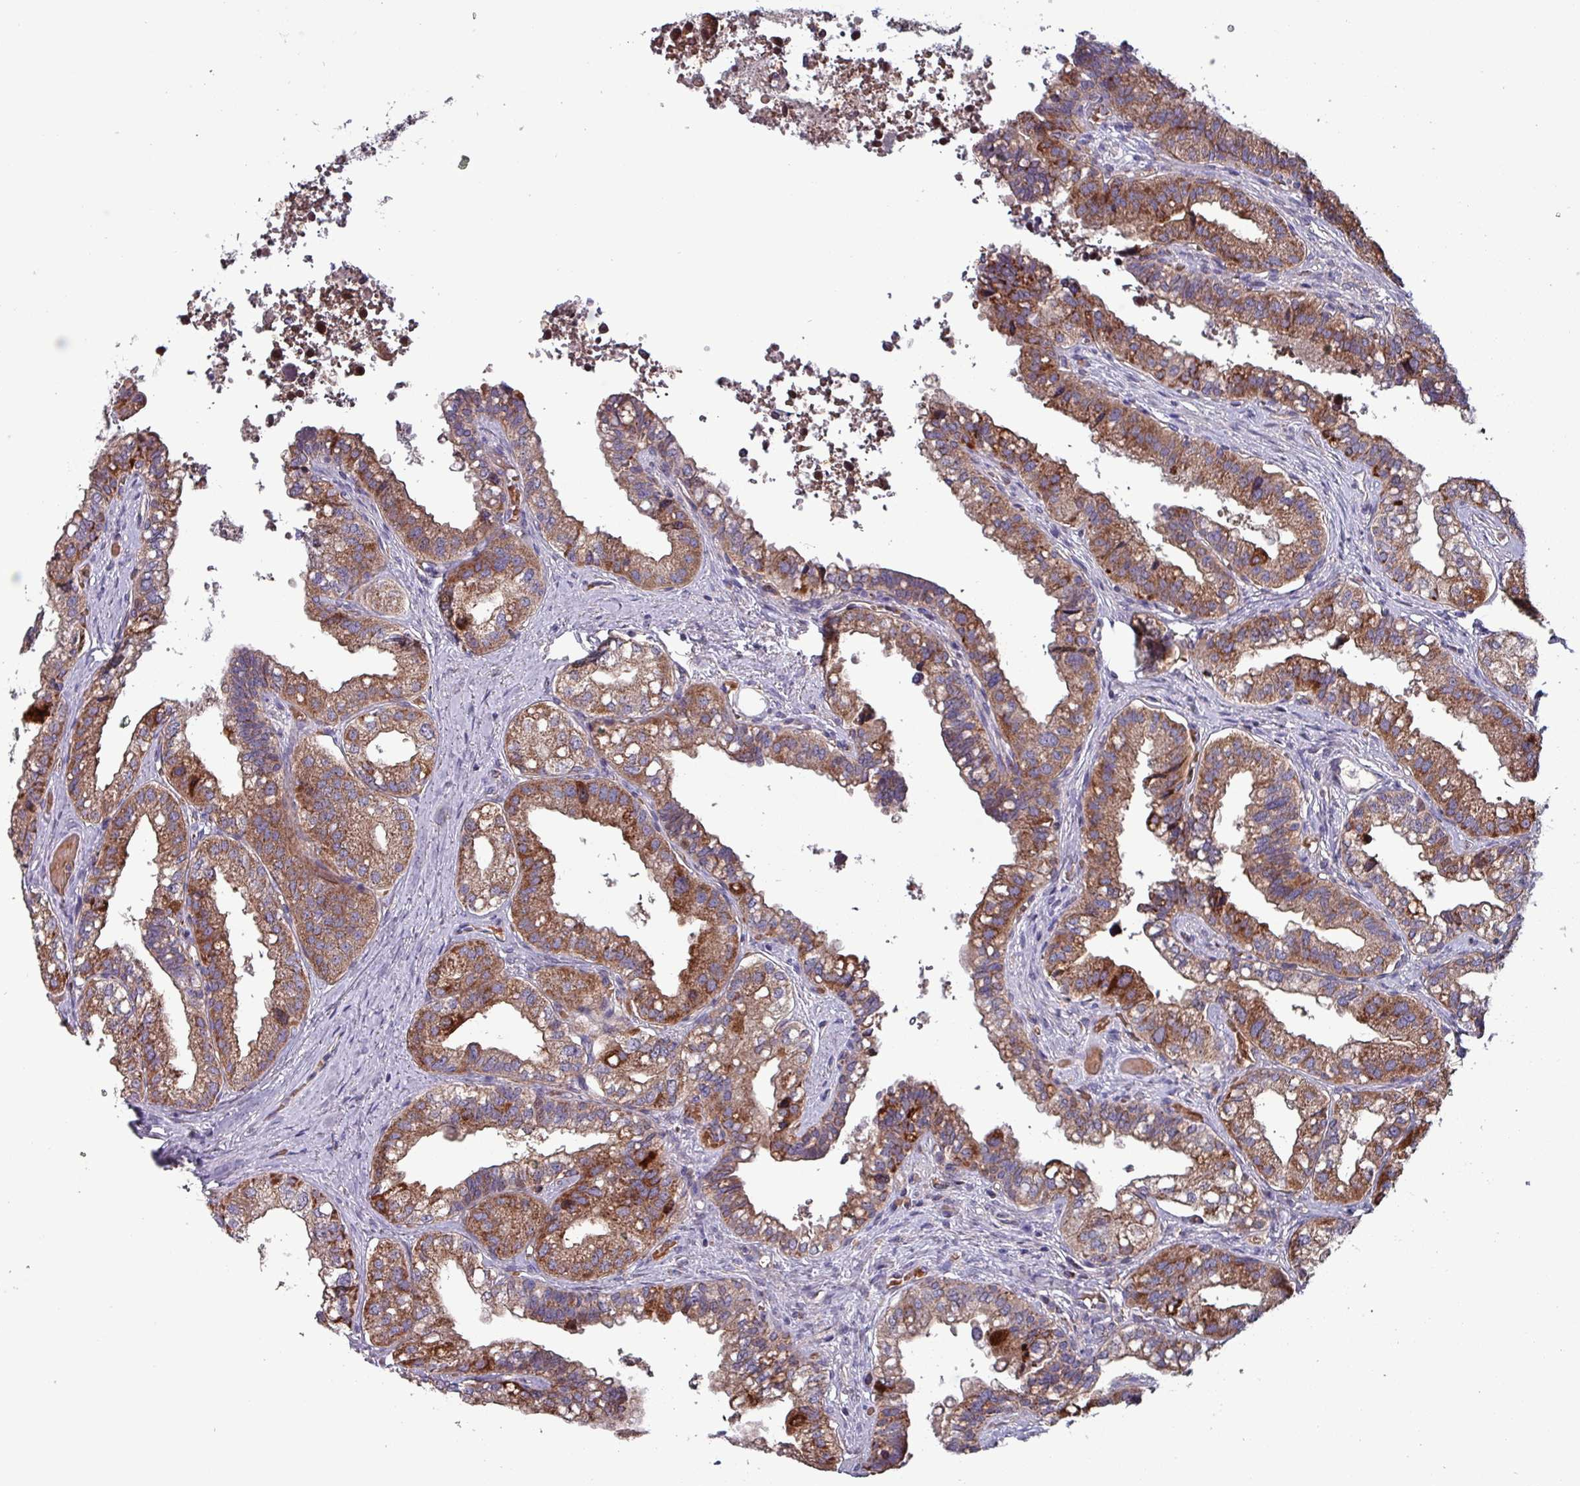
{"staining": {"intensity": "moderate", "quantity": ">75%", "location": "cytoplasmic/membranous"}, "tissue": "seminal vesicle", "cell_type": "Glandular cells", "image_type": "normal", "snomed": [{"axis": "morphology", "description": "Normal tissue, NOS"}, {"axis": "topography", "description": "Seminal veicle"}, {"axis": "topography", "description": "Peripheral nerve tissue"}], "caption": "Immunohistochemical staining of unremarkable human seminal vesicle demonstrates >75% levels of moderate cytoplasmic/membranous protein staining in approximately >75% of glandular cells. (DAB = brown stain, brightfield microscopy at high magnification).", "gene": "ZNF322", "patient": {"sex": "male", "age": 60}}